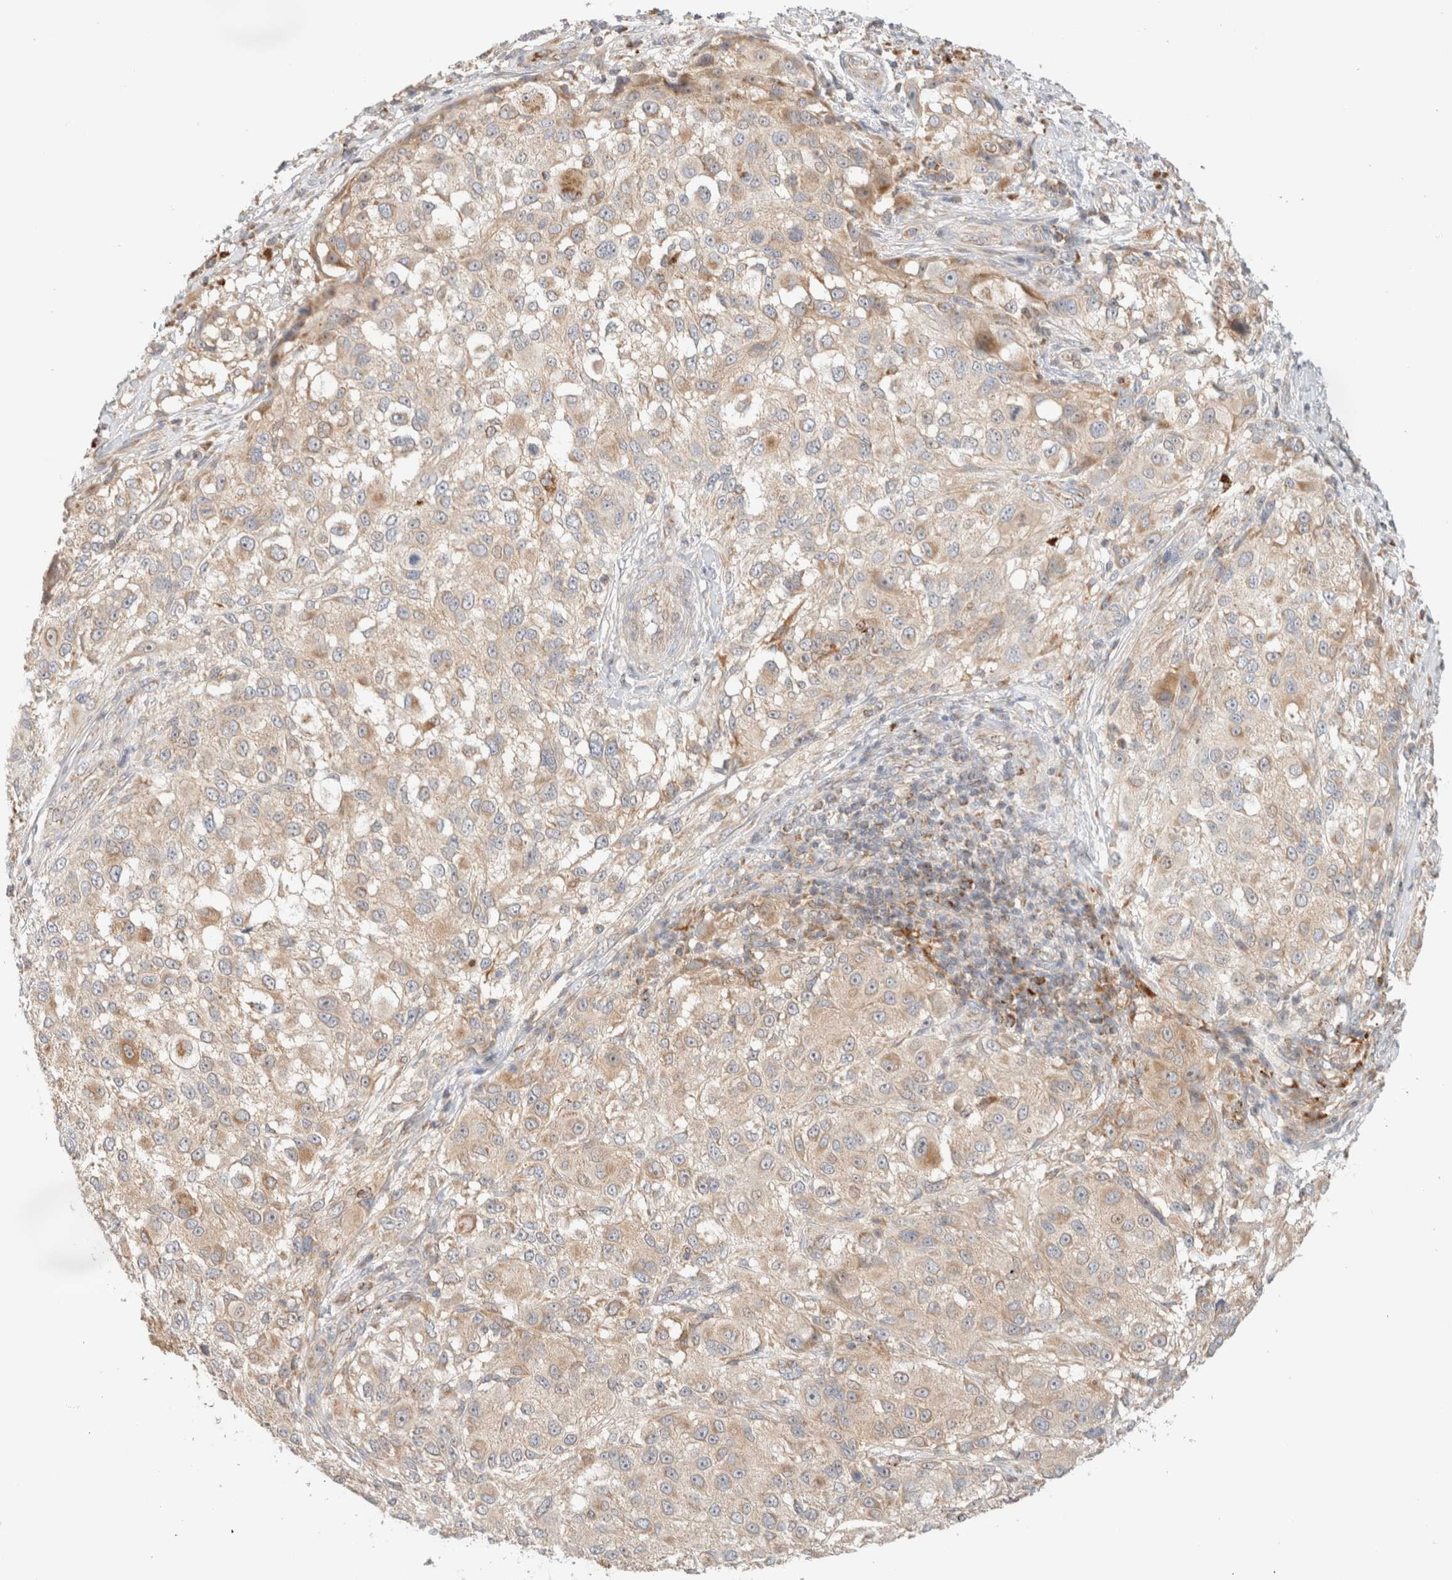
{"staining": {"intensity": "weak", "quantity": ">75%", "location": "cytoplasmic/membranous"}, "tissue": "melanoma", "cell_type": "Tumor cells", "image_type": "cancer", "snomed": [{"axis": "morphology", "description": "Necrosis, NOS"}, {"axis": "morphology", "description": "Malignant melanoma, NOS"}, {"axis": "topography", "description": "Skin"}], "caption": "Immunohistochemistry (IHC) histopathology image of melanoma stained for a protein (brown), which demonstrates low levels of weak cytoplasmic/membranous expression in approximately >75% of tumor cells.", "gene": "MRM3", "patient": {"sex": "female", "age": 87}}